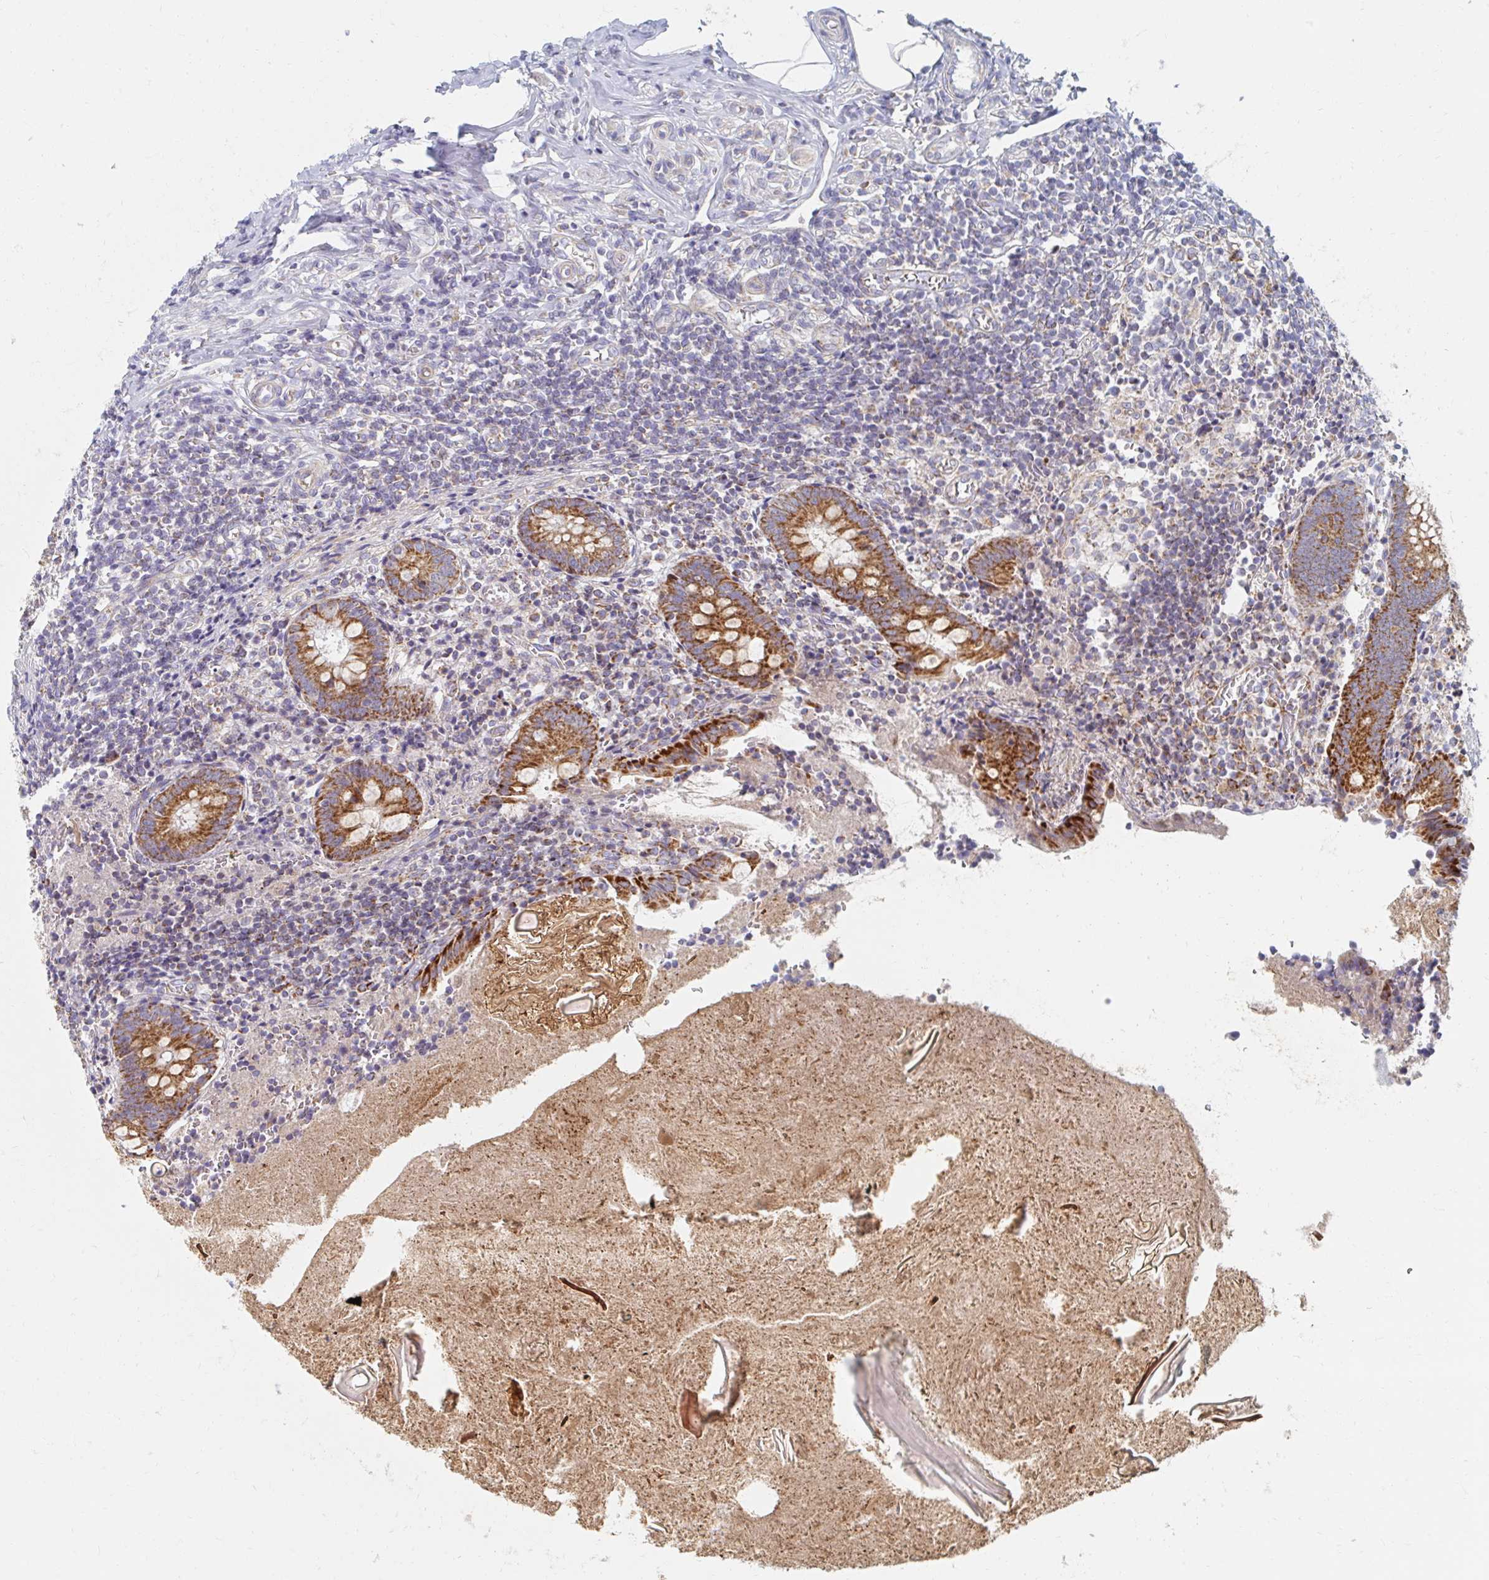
{"staining": {"intensity": "strong", "quantity": ">75%", "location": "cytoplasmic/membranous"}, "tissue": "appendix", "cell_type": "Glandular cells", "image_type": "normal", "snomed": [{"axis": "morphology", "description": "Normal tissue, NOS"}, {"axis": "topography", "description": "Appendix"}], "caption": "About >75% of glandular cells in unremarkable human appendix exhibit strong cytoplasmic/membranous protein staining as visualized by brown immunohistochemical staining.", "gene": "MAVS", "patient": {"sex": "female", "age": 17}}